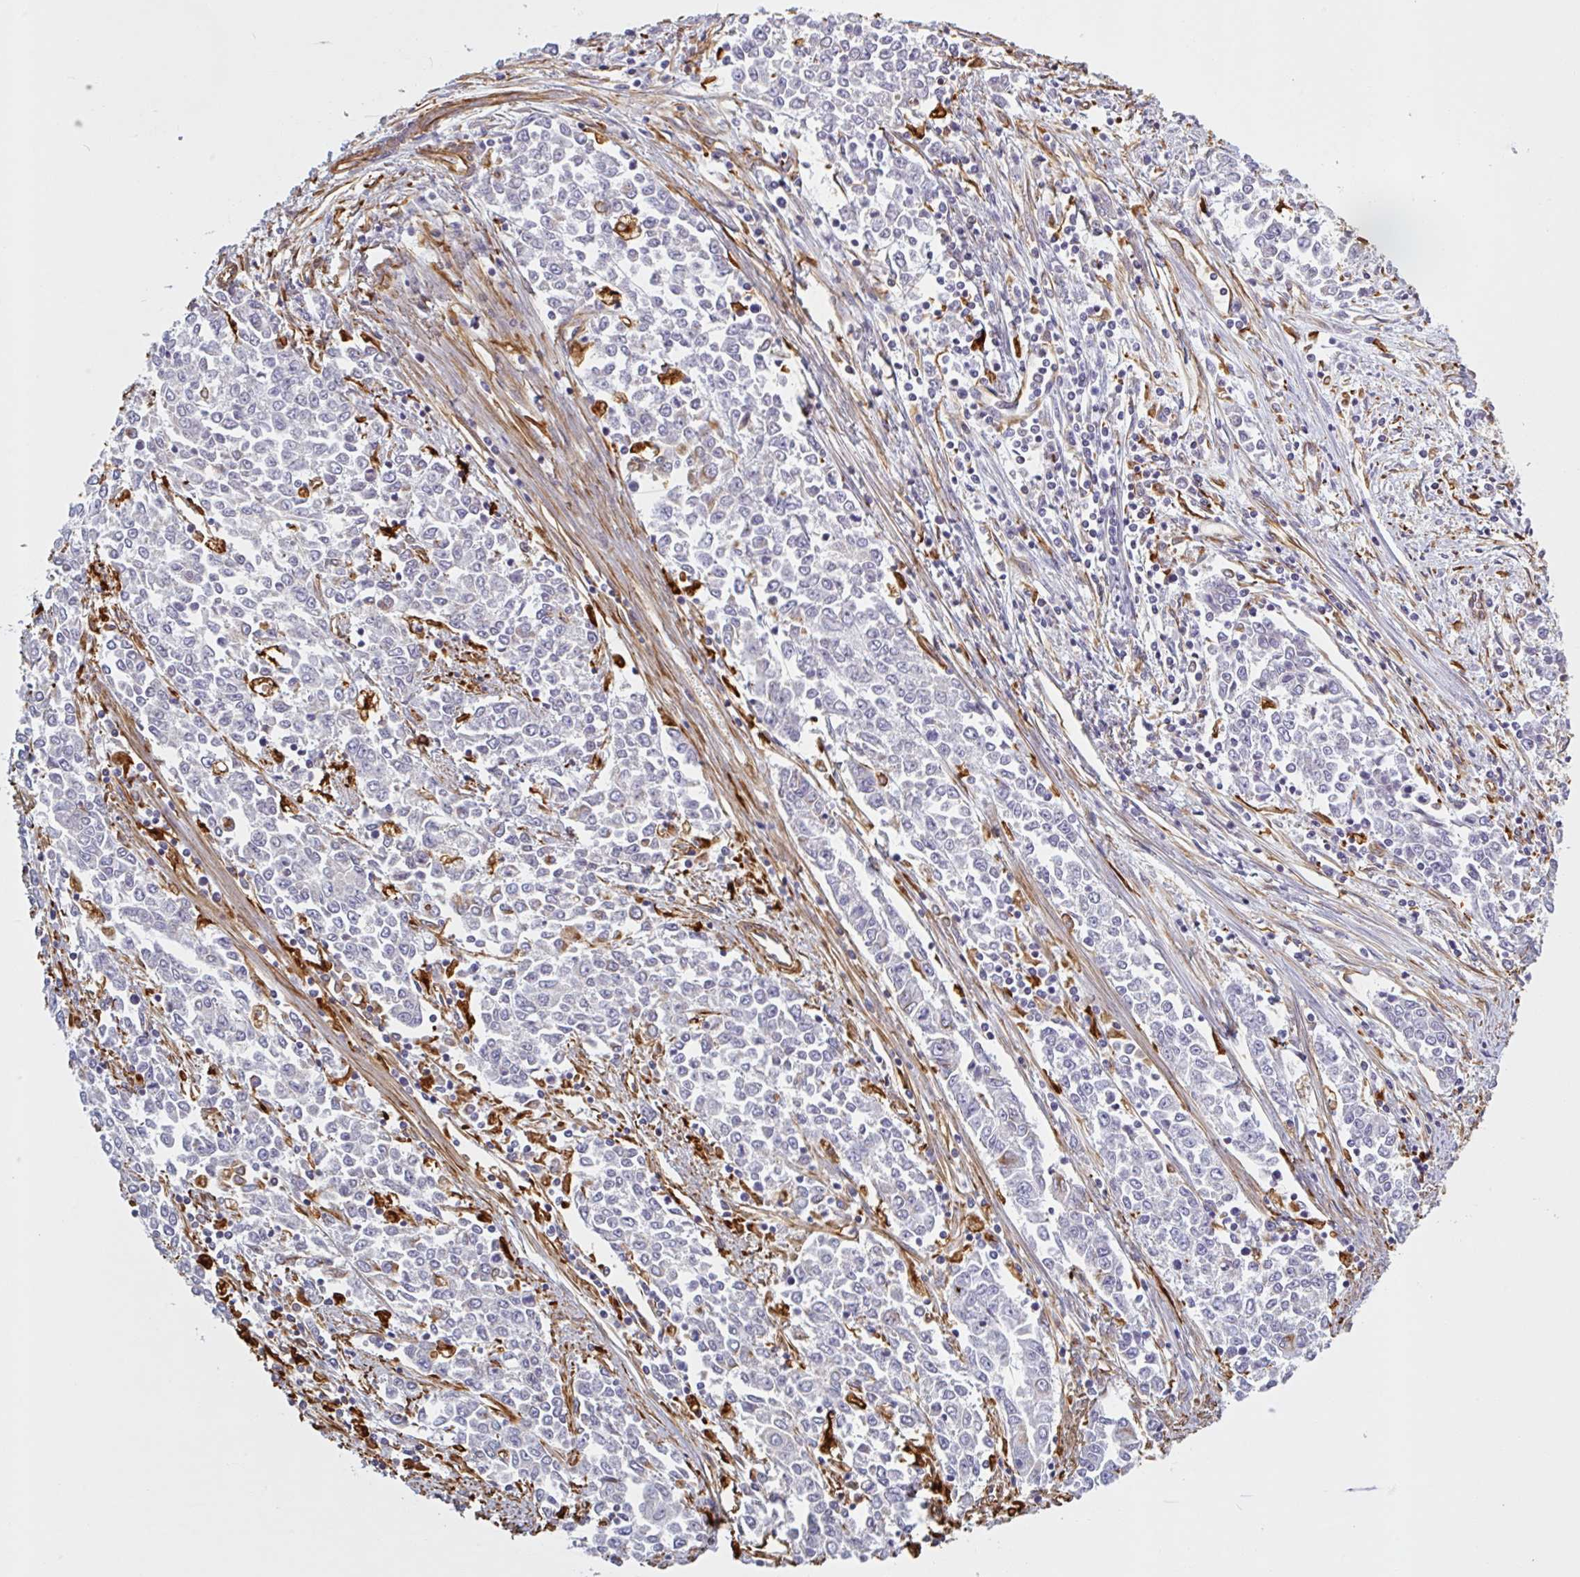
{"staining": {"intensity": "negative", "quantity": "none", "location": "none"}, "tissue": "endometrial cancer", "cell_type": "Tumor cells", "image_type": "cancer", "snomed": [{"axis": "morphology", "description": "Adenocarcinoma, NOS"}, {"axis": "topography", "description": "Endometrium"}], "caption": "A high-resolution photomicrograph shows immunohistochemistry (IHC) staining of endometrial cancer (adenocarcinoma), which demonstrates no significant expression in tumor cells.", "gene": "PPFIA1", "patient": {"sex": "female", "age": 50}}